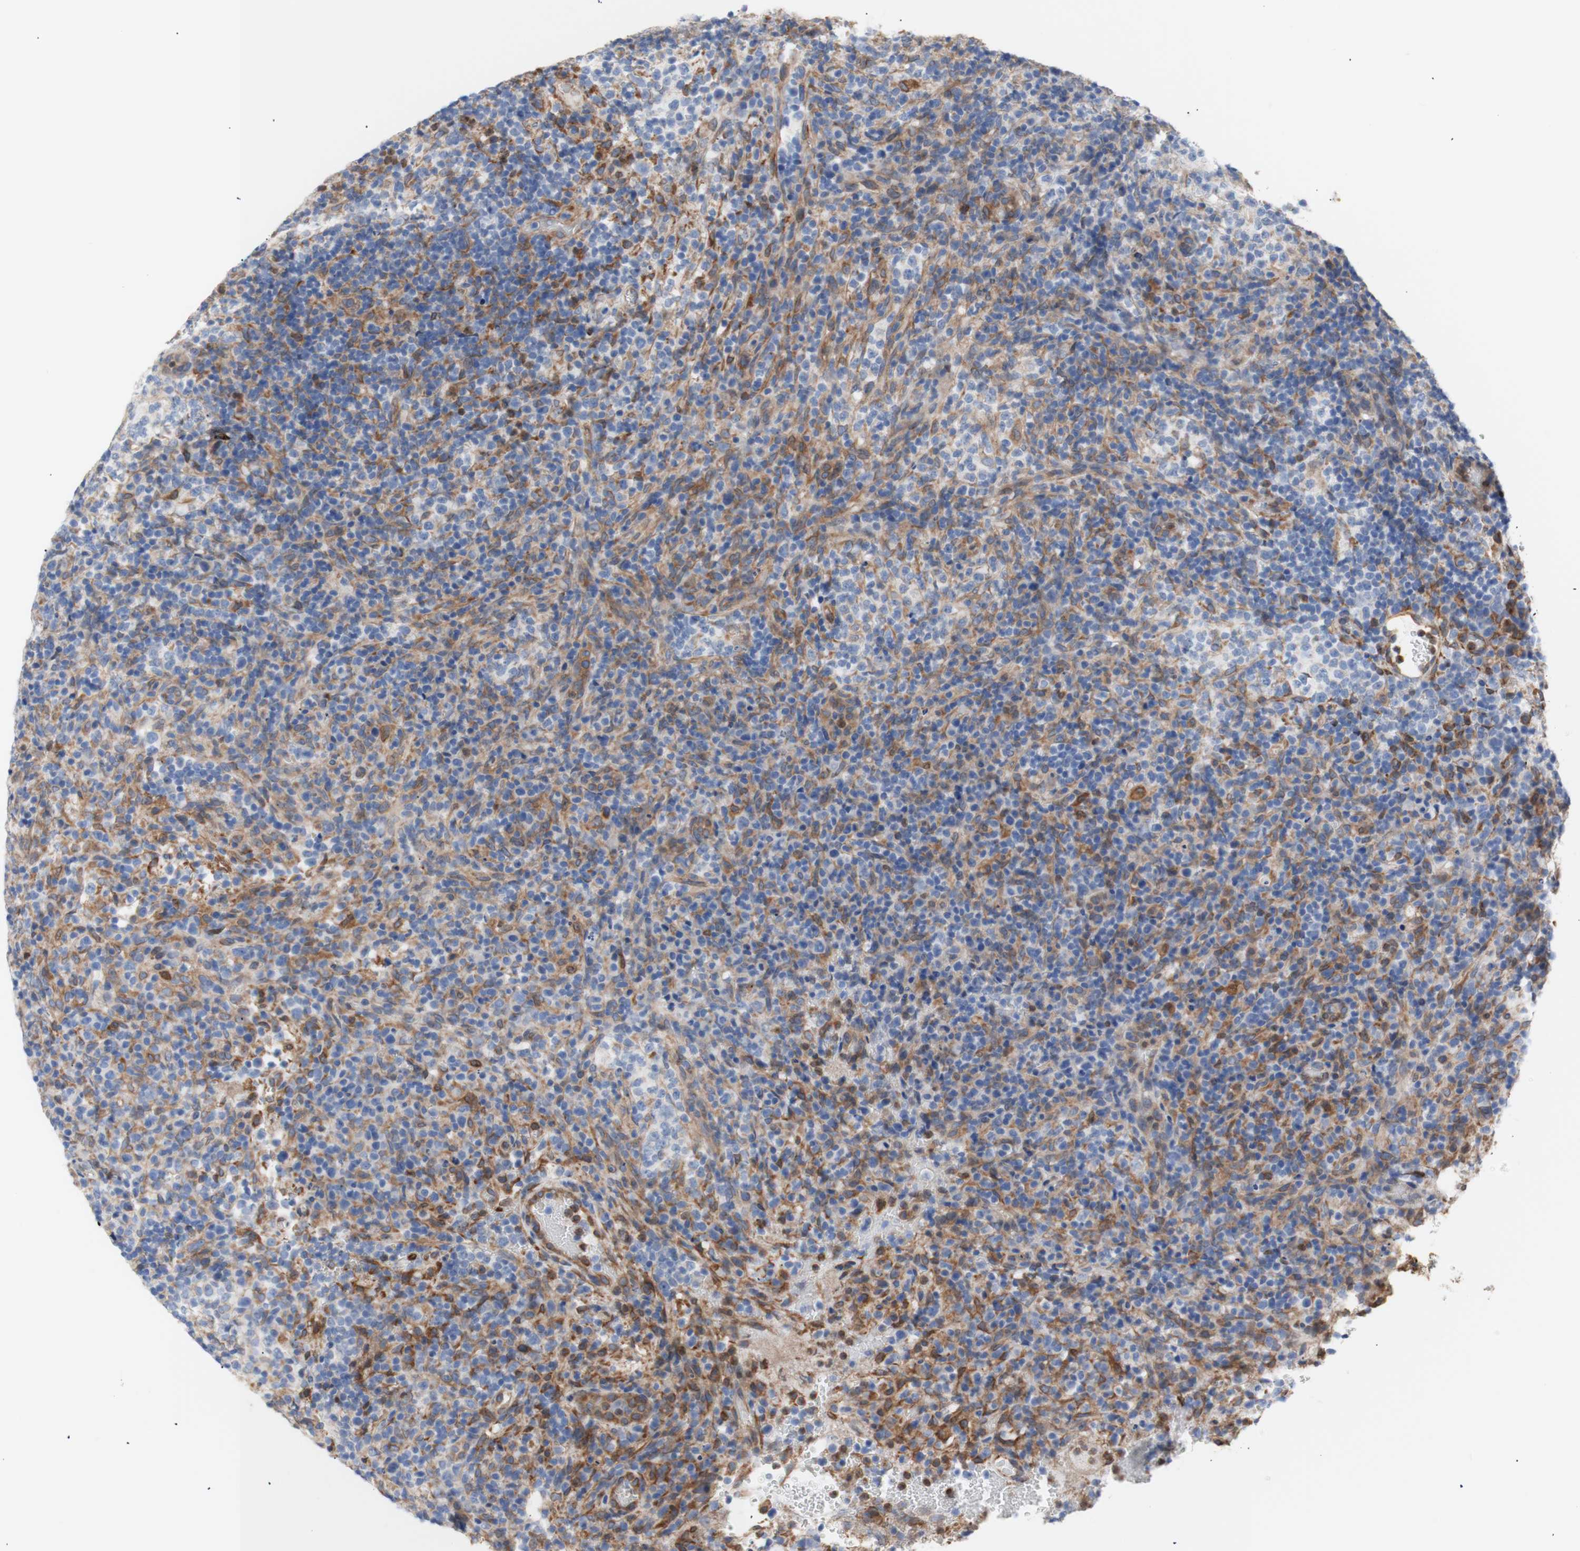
{"staining": {"intensity": "moderate", "quantity": "<25%", "location": "cytoplasmic/membranous"}, "tissue": "lymphoma", "cell_type": "Tumor cells", "image_type": "cancer", "snomed": [{"axis": "morphology", "description": "Malignant lymphoma, non-Hodgkin's type, High grade"}, {"axis": "topography", "description": "Lymph node"}], "caption": "Moderate cytoplasmic/membranous protein expression is present in approximately <25% of tumor cells in lymphoma. The protein of interest is stained brown, and the nuclei are stained in blue (DAB IHC with brightfield microscopy, high magnification).", "gene": "ERLIN1", "patient": {"sex": "female", "age": 76}}